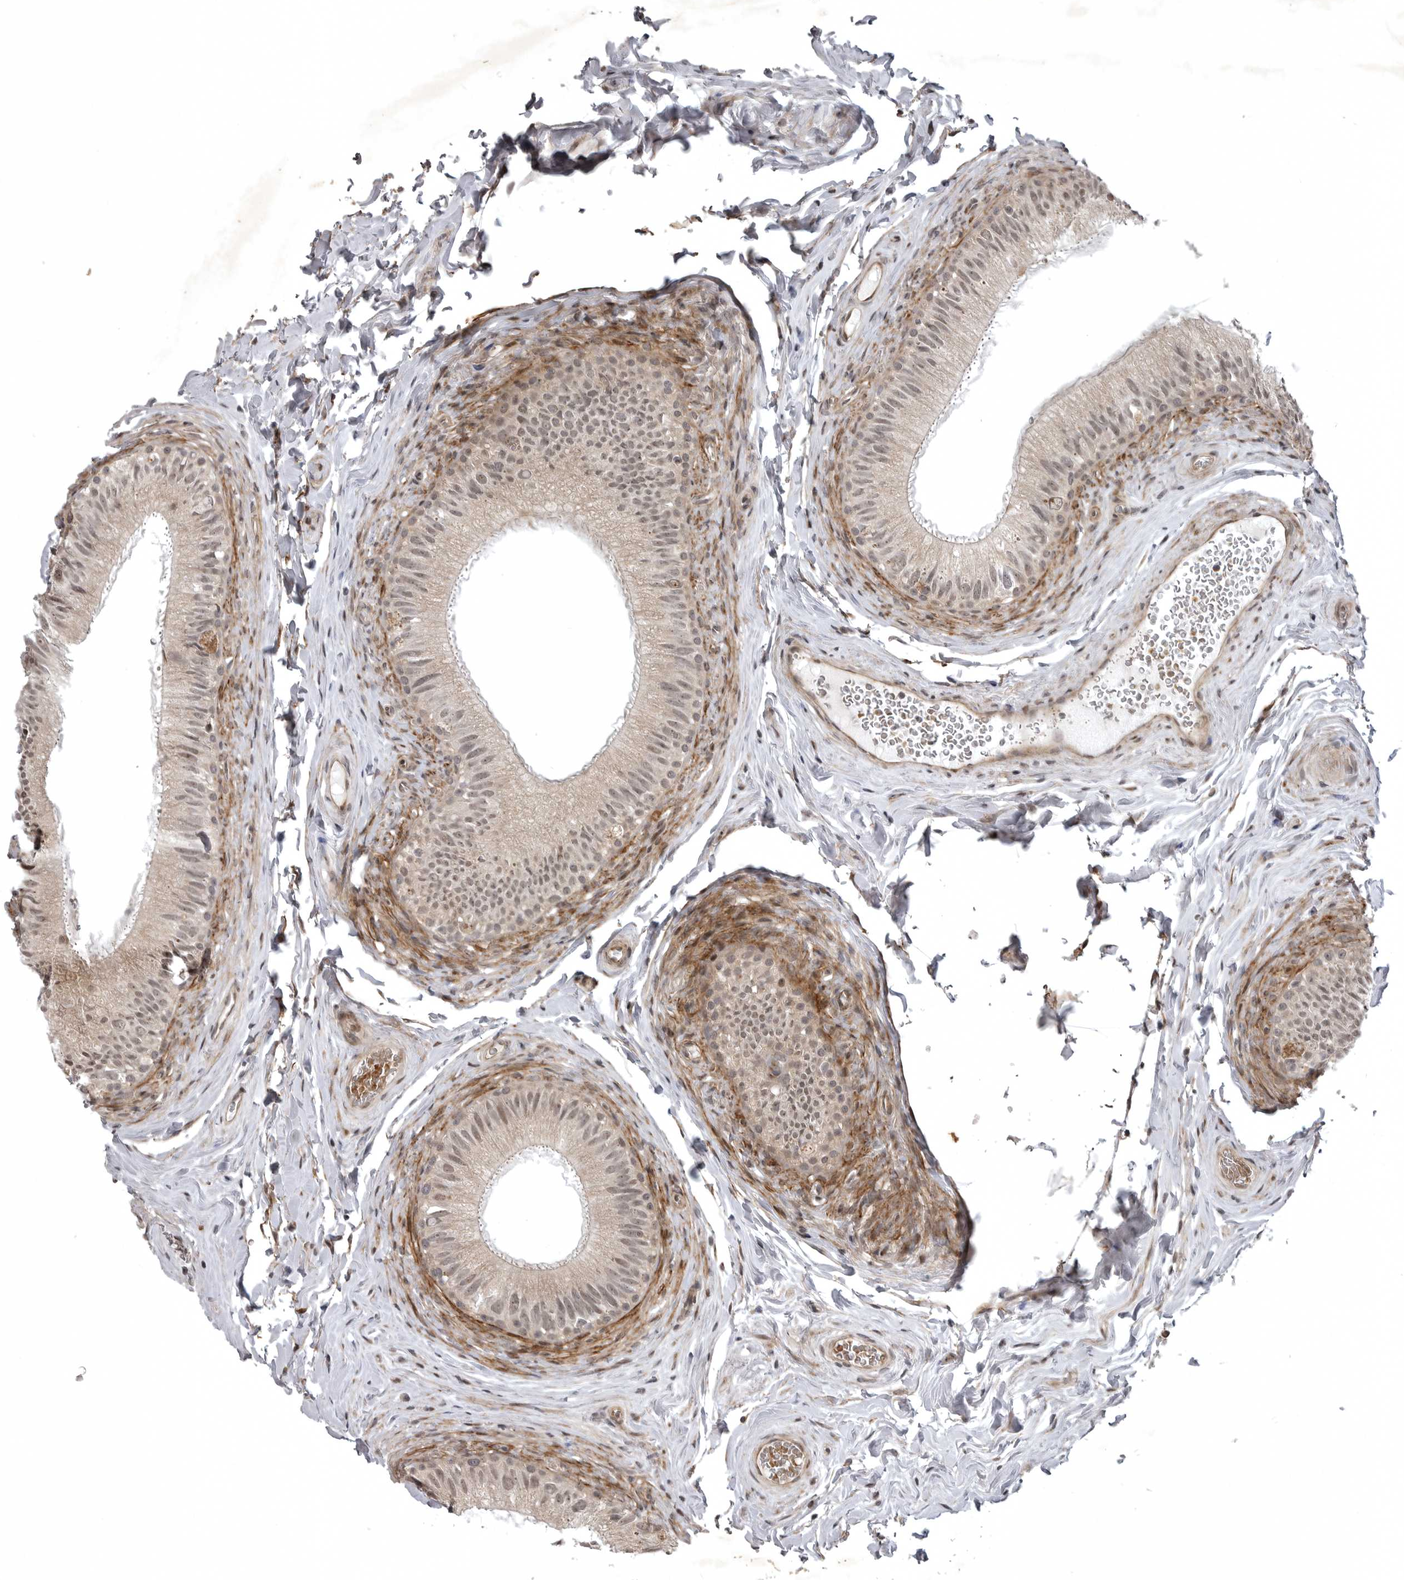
{"staining": {"intensity": "weak", "quantity": "25%-75%", "location": "nuclear"}, "tissue": "epididymis", "cell_type": "Glandular cells", "image_type": "normal", "snomed": [{"axis": "morphology", "description": "Normal tissue, NOS"}, {"axis": "topography", "description": "Epididymis"}], "caption": "Brown immunohistochemical staining in normal human epididymis reveals weak nuclear expression in about 25%-75% of glandular cells.", "gene": "SNX16", "patient": {"sex": "male", "age": 49}}